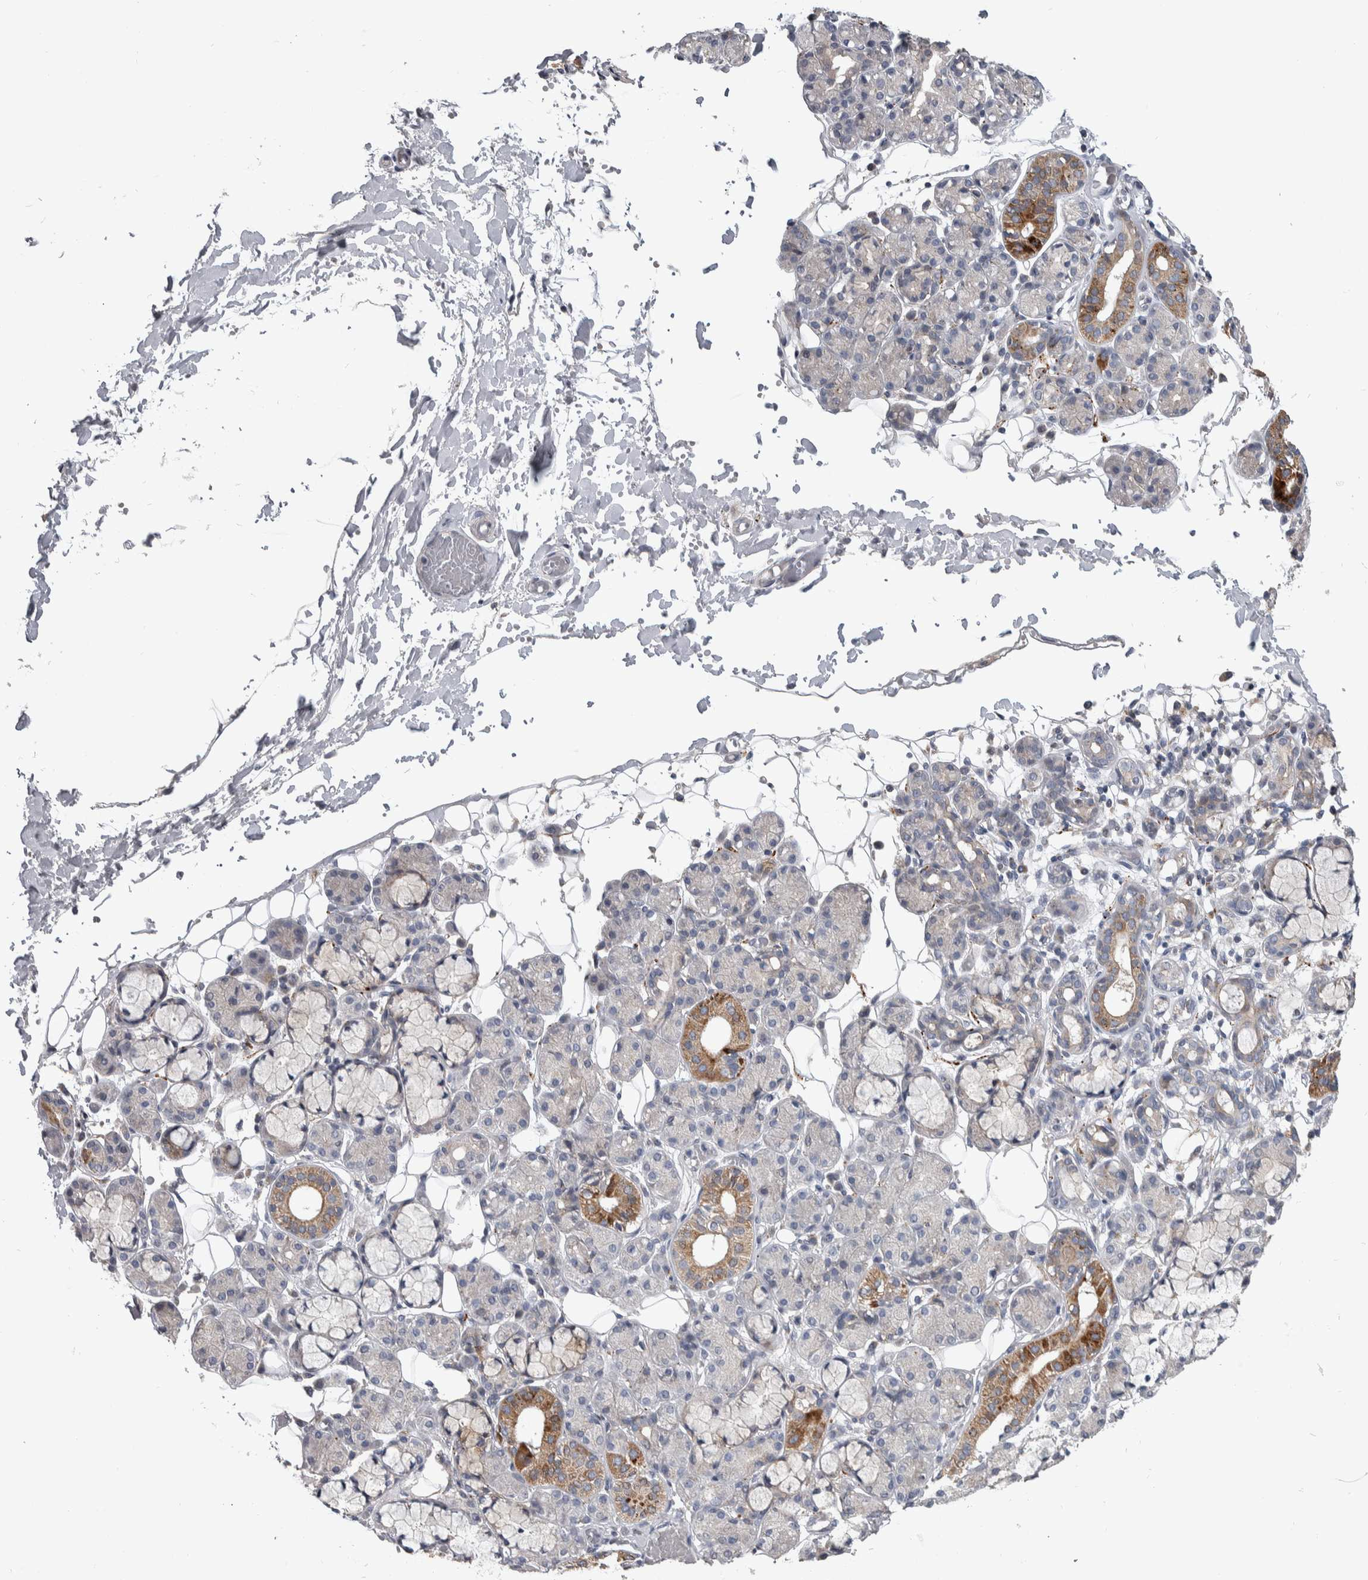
{"staining": {"intensity": "moderate", "quantity": "<25%", "location": "cytoplasmic/membranous"}, "tissue": "salivary gland", "cell_type": "Glandular cells", "image_type": "normal", "snomed": [{"axis": "morphology", "description": "Normal tissue, NOS"}, {"axis": "topography", "description": "Salivary gland"}], "caption": "Immunohistochemistry photomicrograph of benign salivary gland: salivary gland stained using immunohistochemistry (IHC) demonstrates low levels of moderate protein expression localized specifically in the cytoplasmic/membranous of glandular cells, appearing as a cytoplasmic/membranous brown color.", "gene": "FAM83G", "patient": {"sex": "male", "age": 63}}